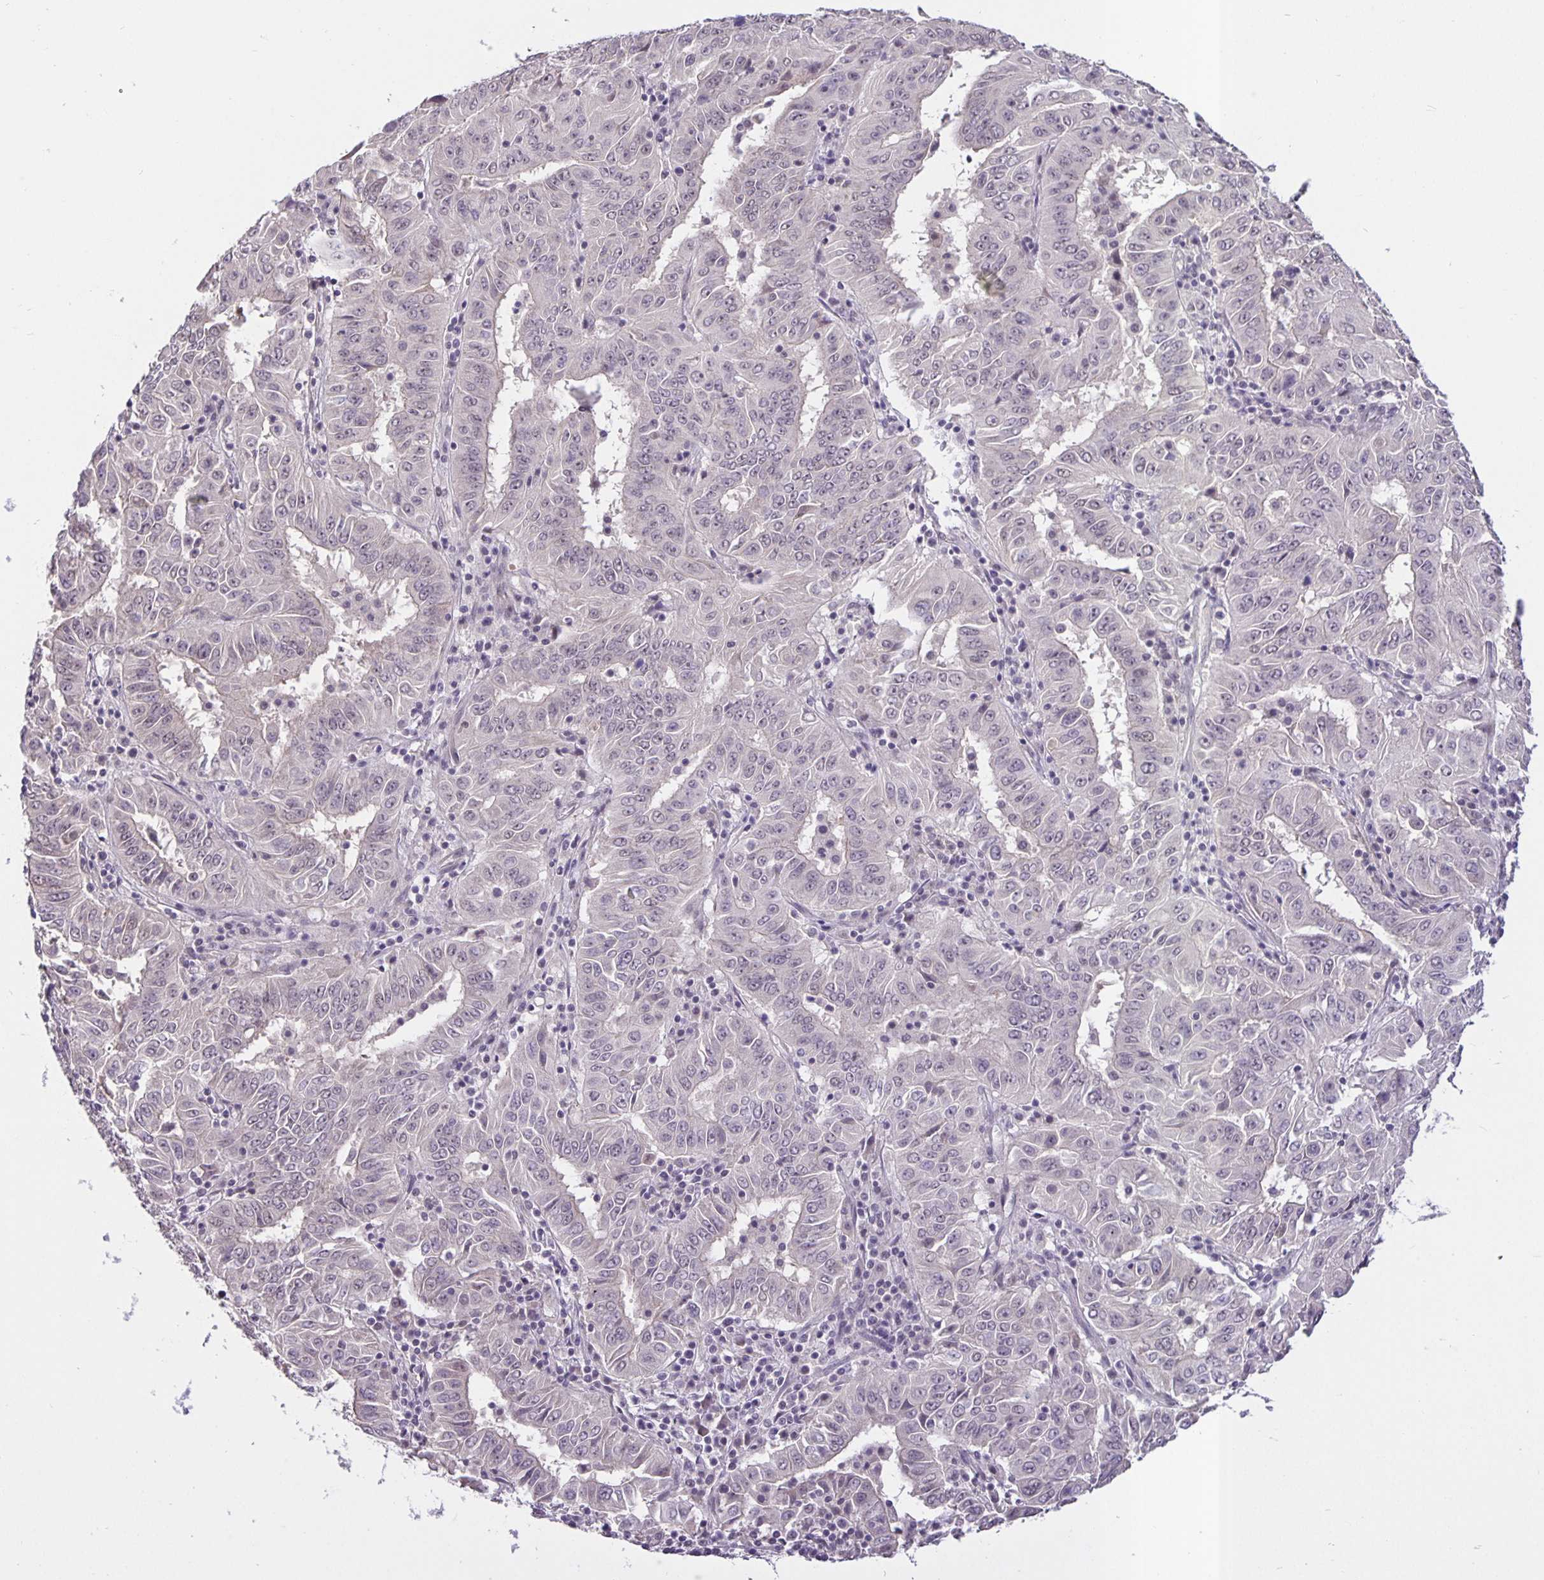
{"staining": {"intensity": "negative", "quantity": "none", "location": "none"}, "tissue": "pancreatic cancer", "cell_type": "Tumor cells", "image_type": "cancer", "snomed": [{"axis": "morphology", "description": "Adenocarcinoma, NOS"}, {"axis": "topography", "description": "Pancreas"}], "caption": "Immunohistochemistry histopathology image of pancreatic cancer stained for a protein (brown), which demonstrates no staining in tumor cells.", "gene": "ARVCF", "patient": {"sex": "male", "age": 63}}